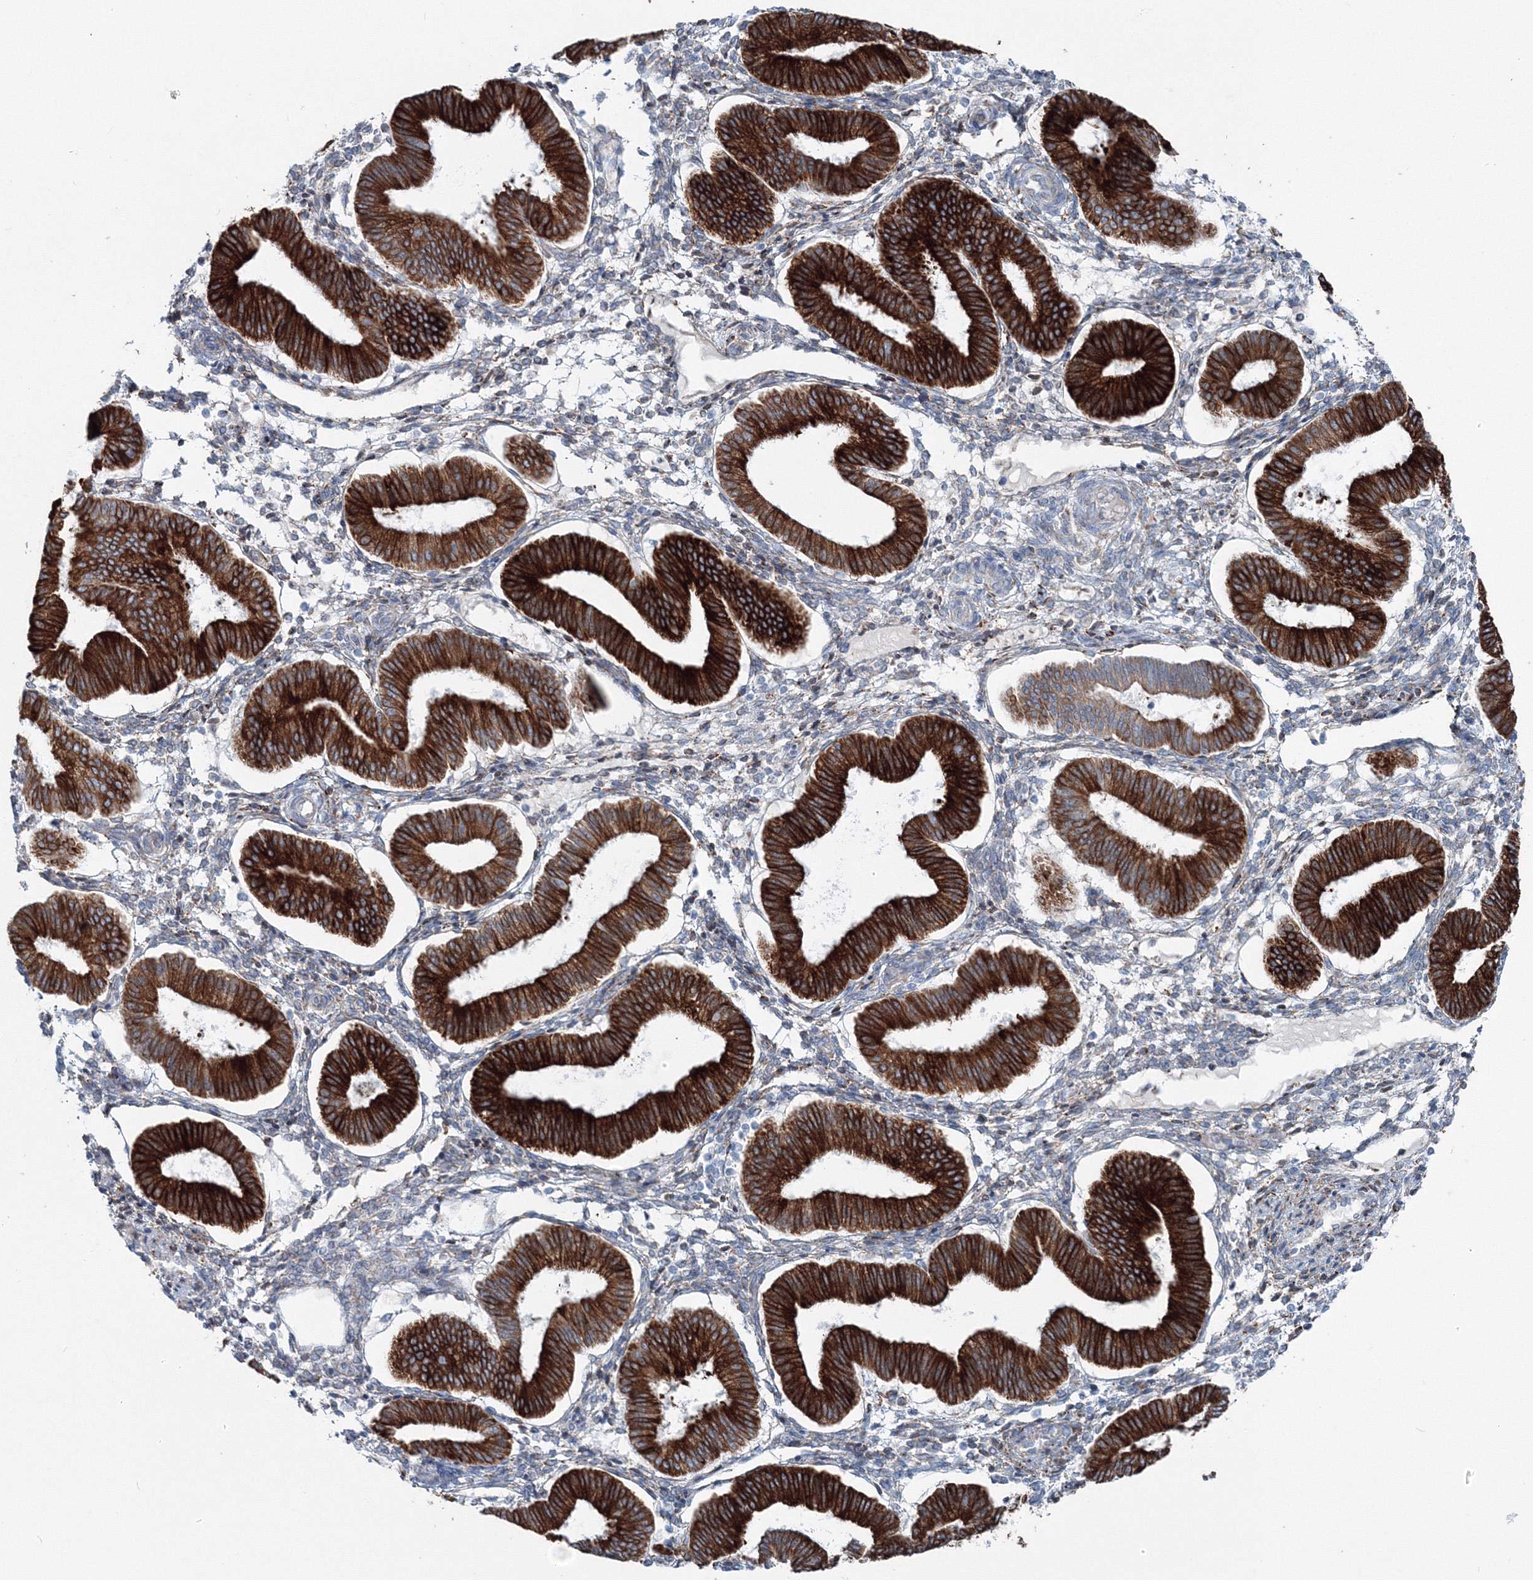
{"staining": {"intensity": "weak", "quantity": "<25%", "location": "cytoplasmic/membranous"}, "tissue": "endometrium", "cell_type": "Cells in endometrial stroma", "image_type": "normal", "snomed": [{"axis": "morphology", "description": "Normal tissue, NOS"}, {"axis": "topography", "description": "Endometrium"}], "caption": "Protein analysis of unremarkable endometrium demonstrates no significant positivity in cells in endometrial stroma.", "gene": "ENSG00000285283", "patient": {"sex": "female", "age": 39}}